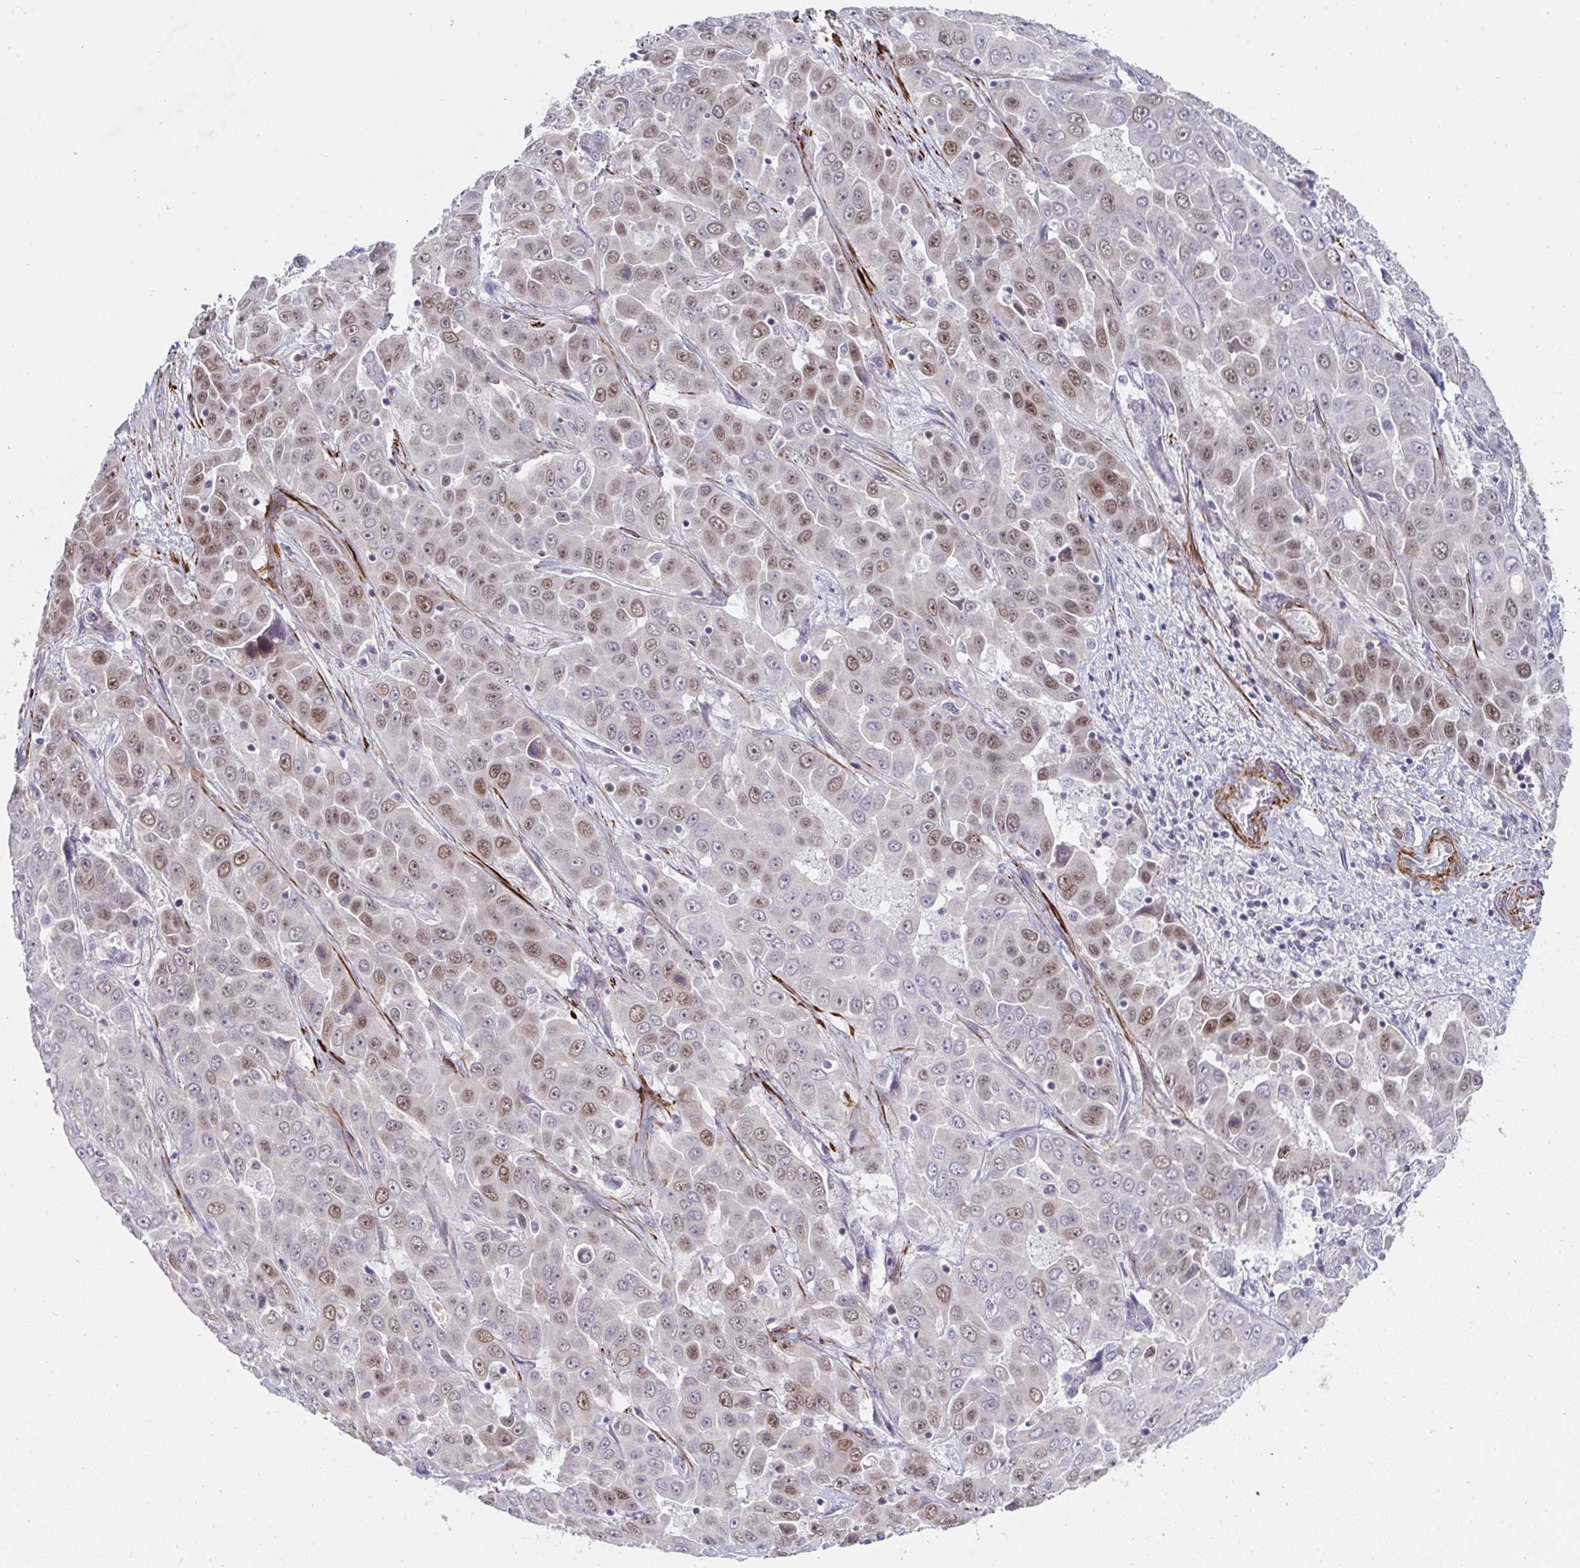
{"staining": {"intensity": "weak", "quantity": ">75%", "location": "nuclear"}, "tissue": "liver cancer", "cell_type": "Tumor cells", "image_type": "cancer", "snomed": [{"axis": "morphology", "description": "Cholangiocarcinoma"}, {"axis": "topography", "description": "Liver"}], "caption": "An immunohistochemistry image of tumor tissue is shown. Protein staining in brown labels weak nuclear positivity in liver cancer within tumor cells.", "gene": "GINS2", "patient": {"sex": "female", "age": 52}}